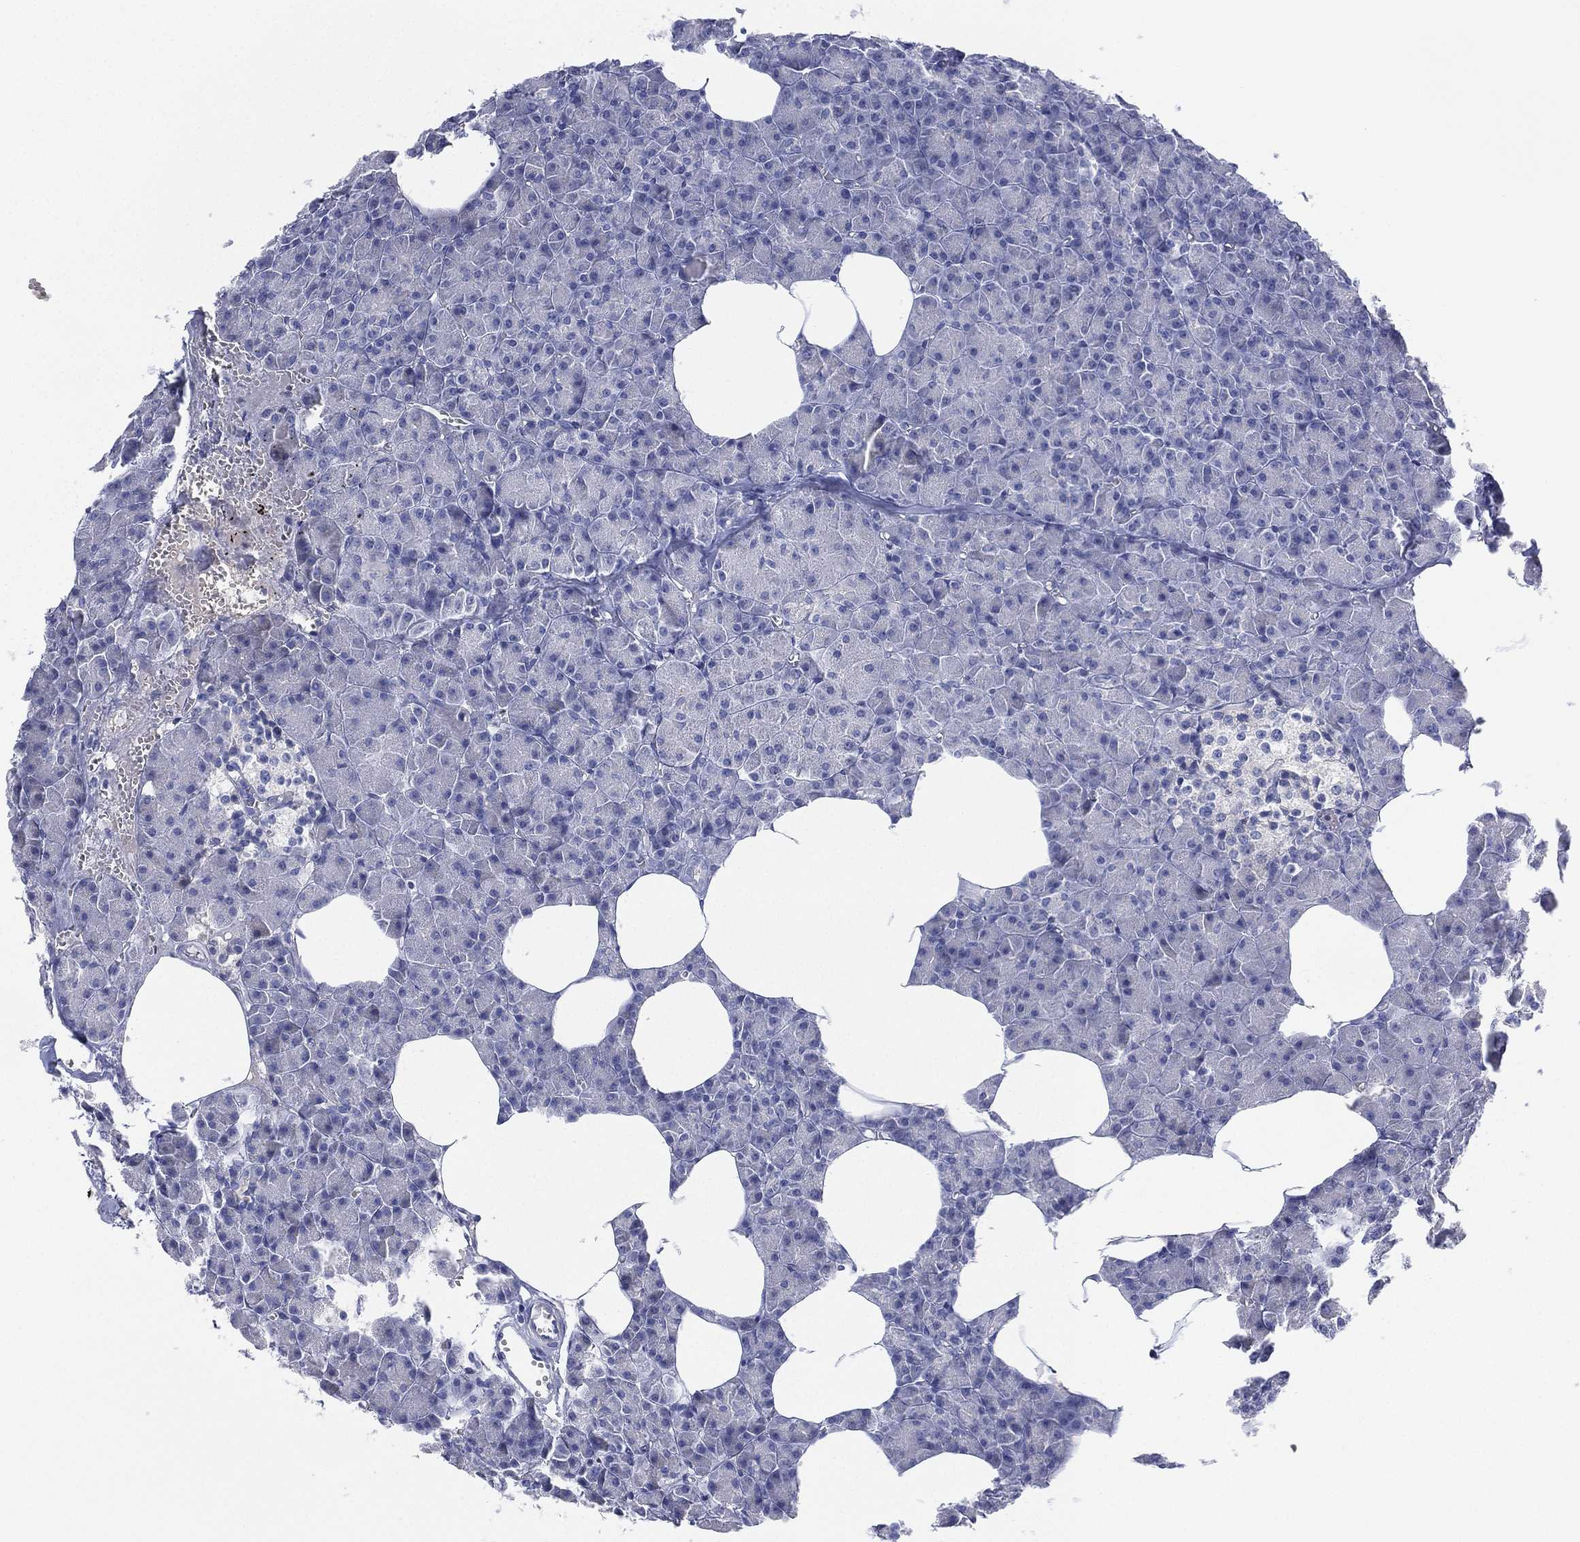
{"staining": {"intensity": "negative", "quantity": "none", "location": "none"}, "tissue": "pancreas", "cell_type": "Exocrine glandular cells", "image_type": "normal", "snomed": [{"axis": "morphology", "description": "Normal tissue, NOS"}, {"axis": "topography", "description": "Pancreas"}], "caption": "A histopathology image of pancreas stained for a protein displays no brown staining in exocrine glandular cells. The staining is performed using DAB brown chromogen with nuclei counter-stained in using hematoxylin.", "gene": "CYP2D6", "patient": {"sex": "female", "age": 45}}